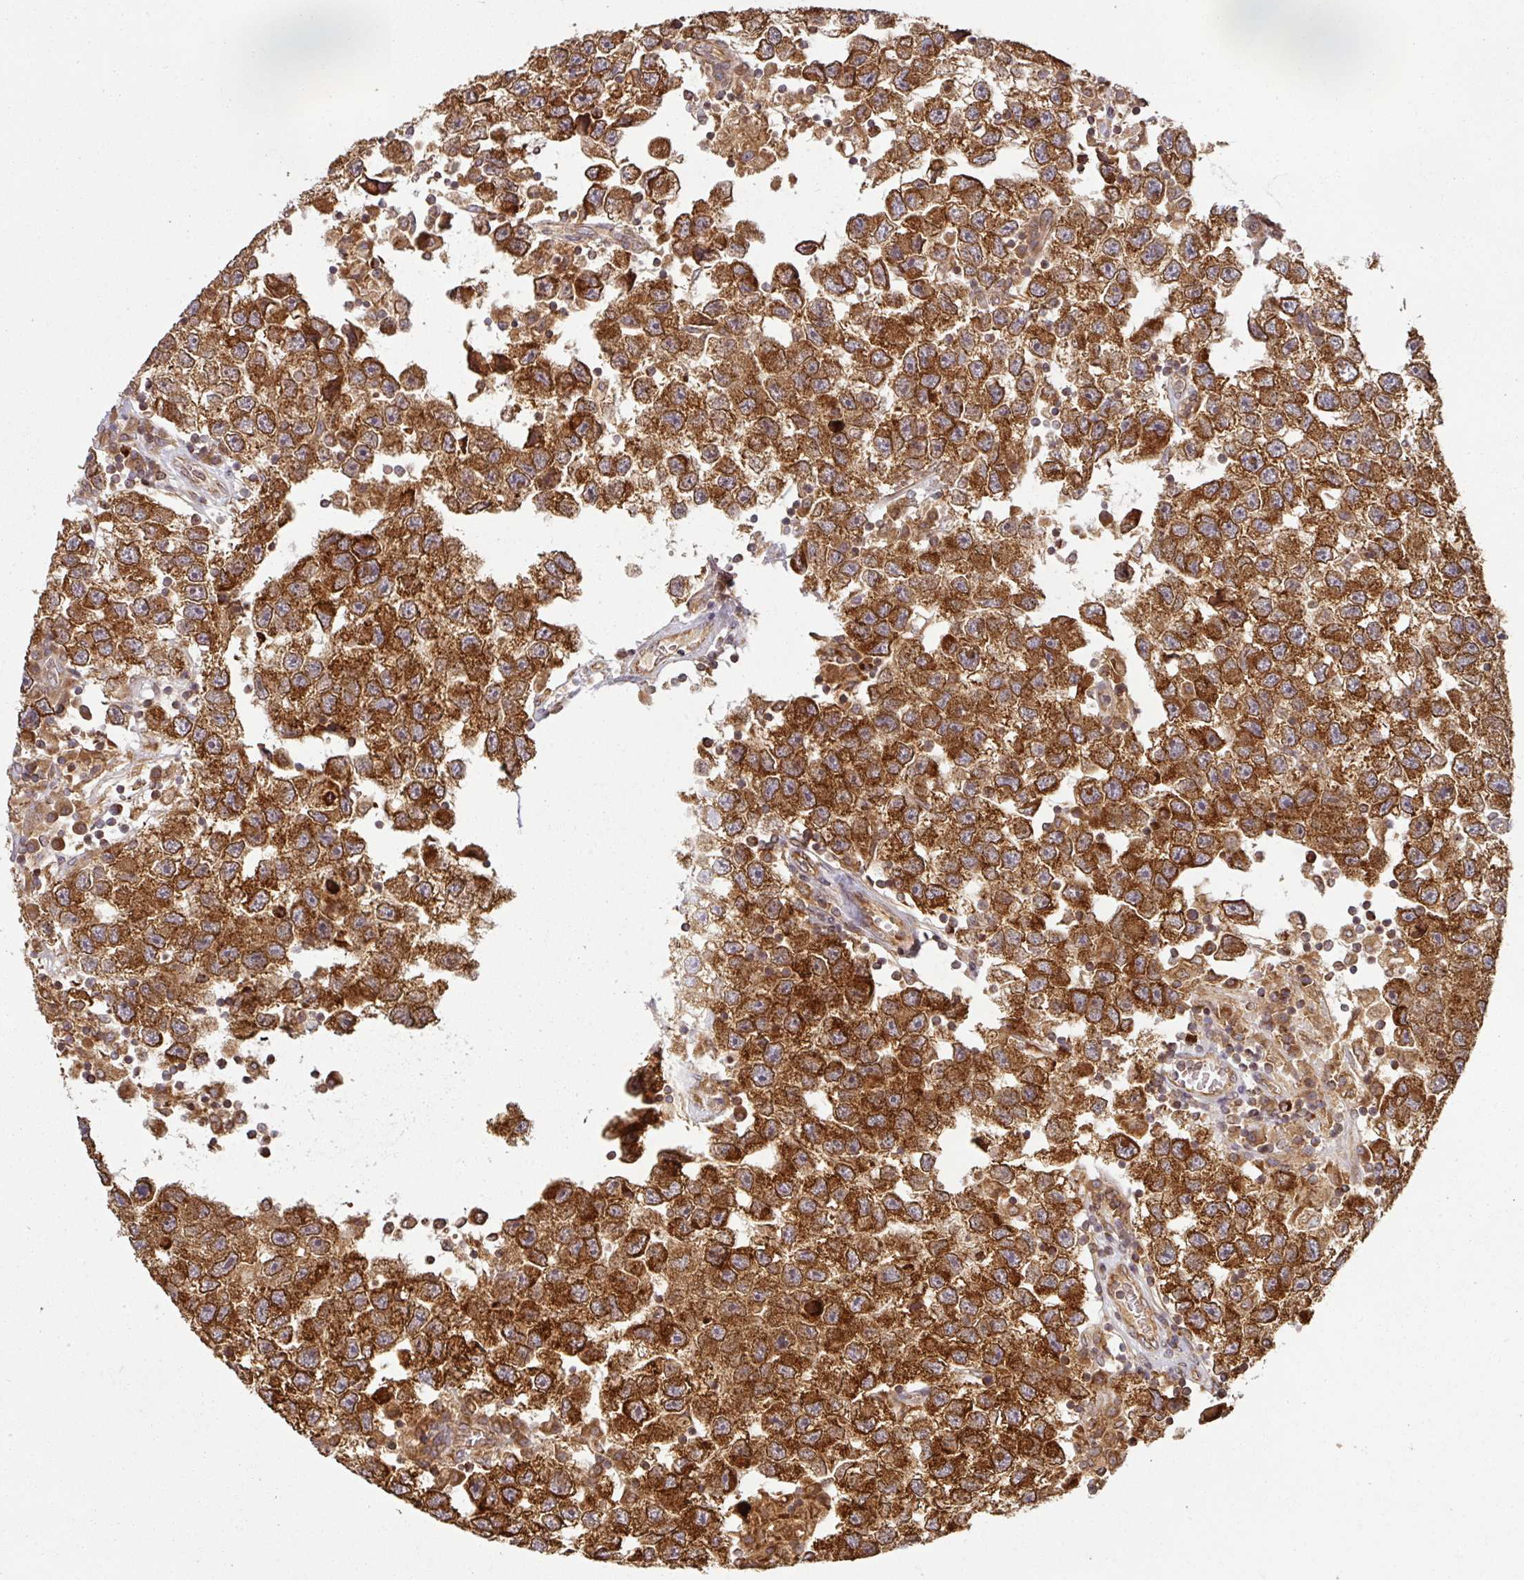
{"staining": {"intensity": "strong", "quantity": ">75%", "location": "cytoplasmic/membranous"}, "tissue": "testis cancer", "cell_type": "Tumor cells", "image_type": "cancer", "snomed": [{"axis": "morphology", "description": "Seminoma, NOS"}, {"axis": "topography", "description": "Testis"}], "caption": "Testis cancer tissue displays strong cytoplasmic/membranous positivity in about >75% of tumor cells, visualized by immunohistochemistry.", "gene": "TRAP1", "patient": {"sex": "male", "age": 26}}